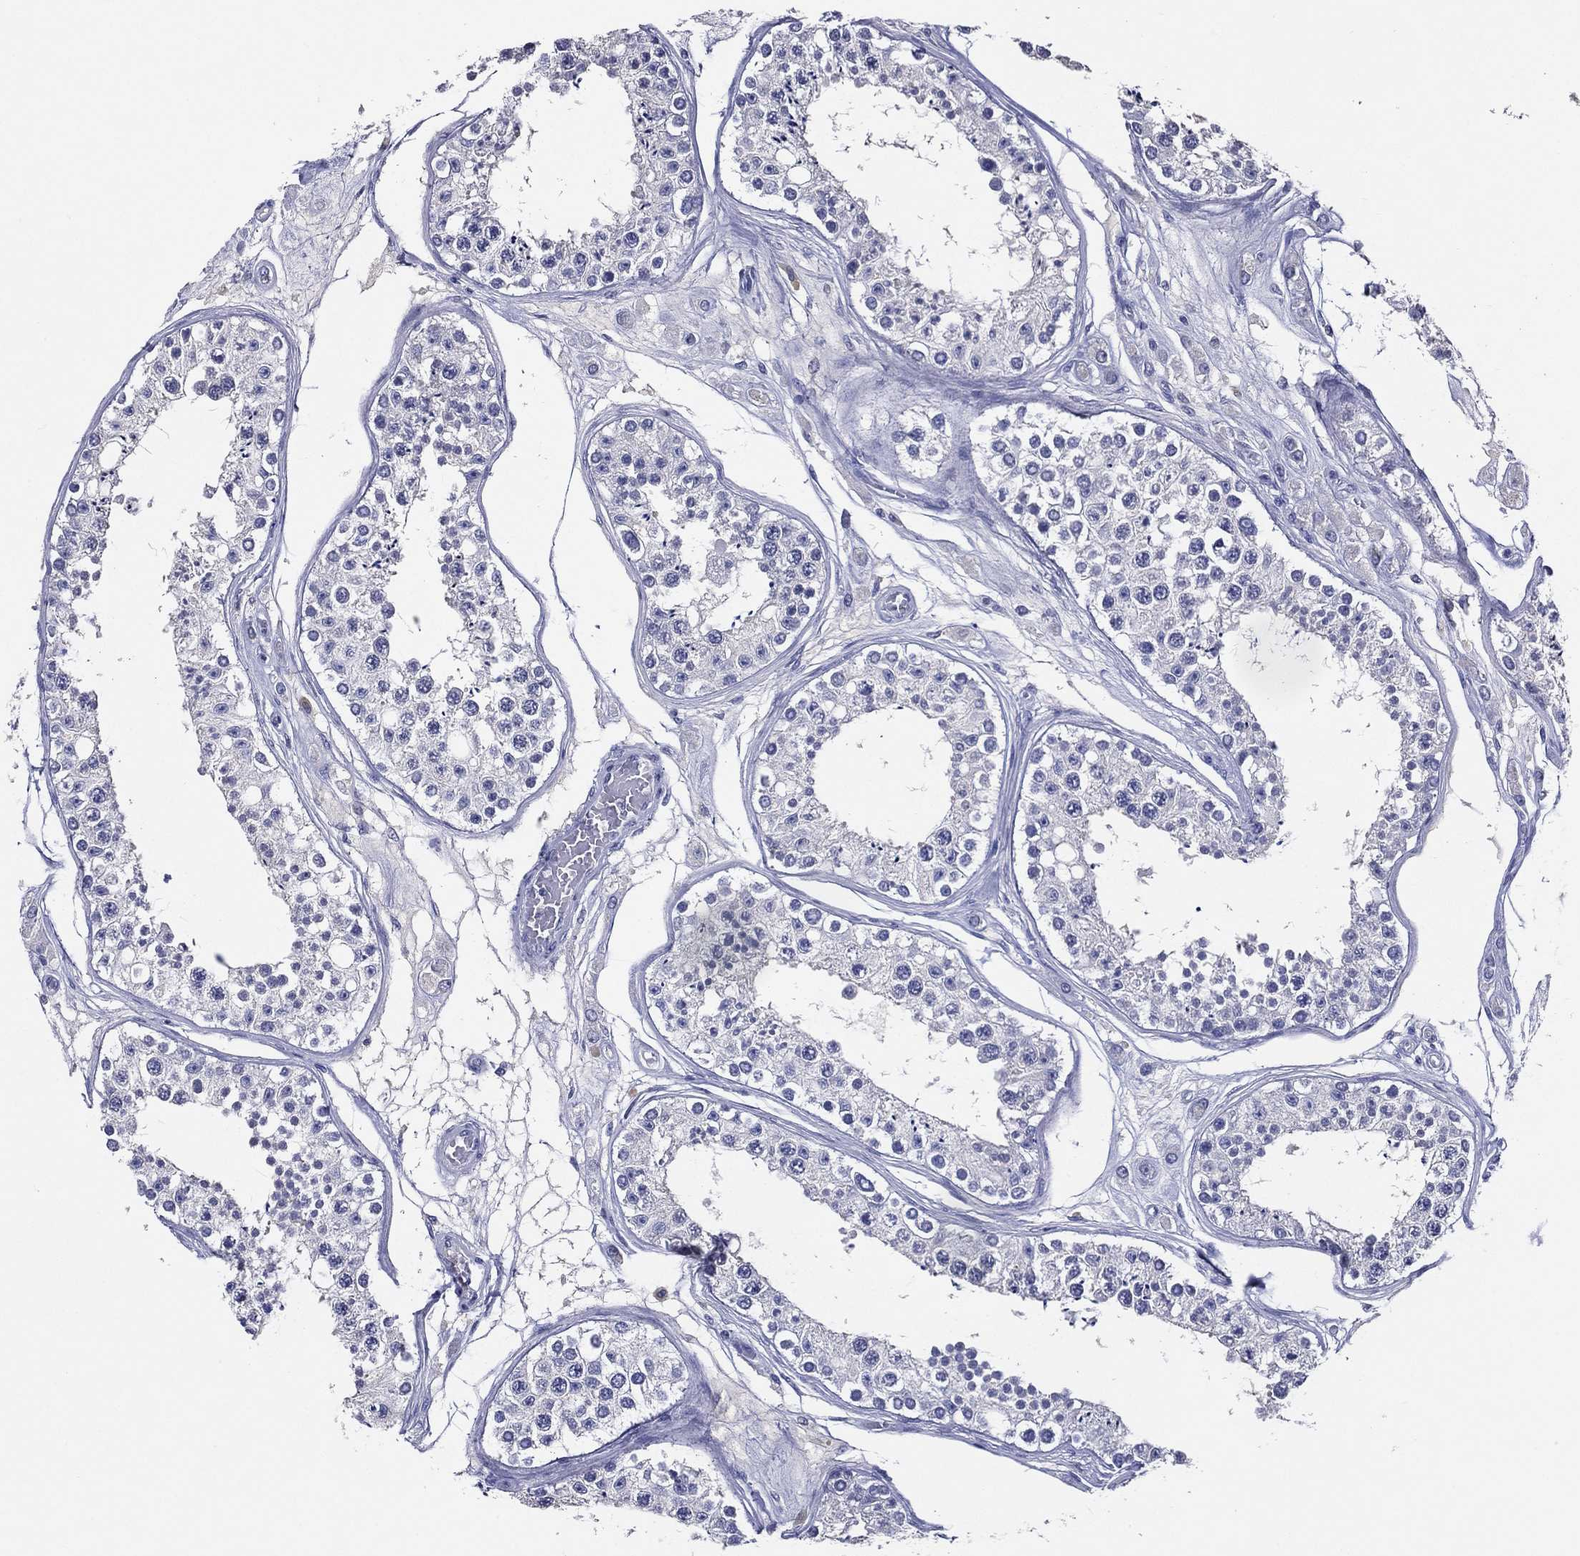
{"staining": {"intensity": "negative", "quantity": "none", "location": "none"}, "tissue": "testis", "cell_type": "Cells in seminiferous ducts", "image_type": "normal", "snomed": [{"axis": "morphology", "description": "Normal tissue, NOS"}, {"axis": "topography", "description": "Testis"}], "caption": "IHC of unremarkable human testis demonstrates no expression in cells in seminiferous ducts. (Brightfield microscopy of DAB (3,3'-diaminobenzidine) immunohistochemistry at high magnification).", "gene": "TFAP2A", "patient": {"sex": "male", "age": 25}}